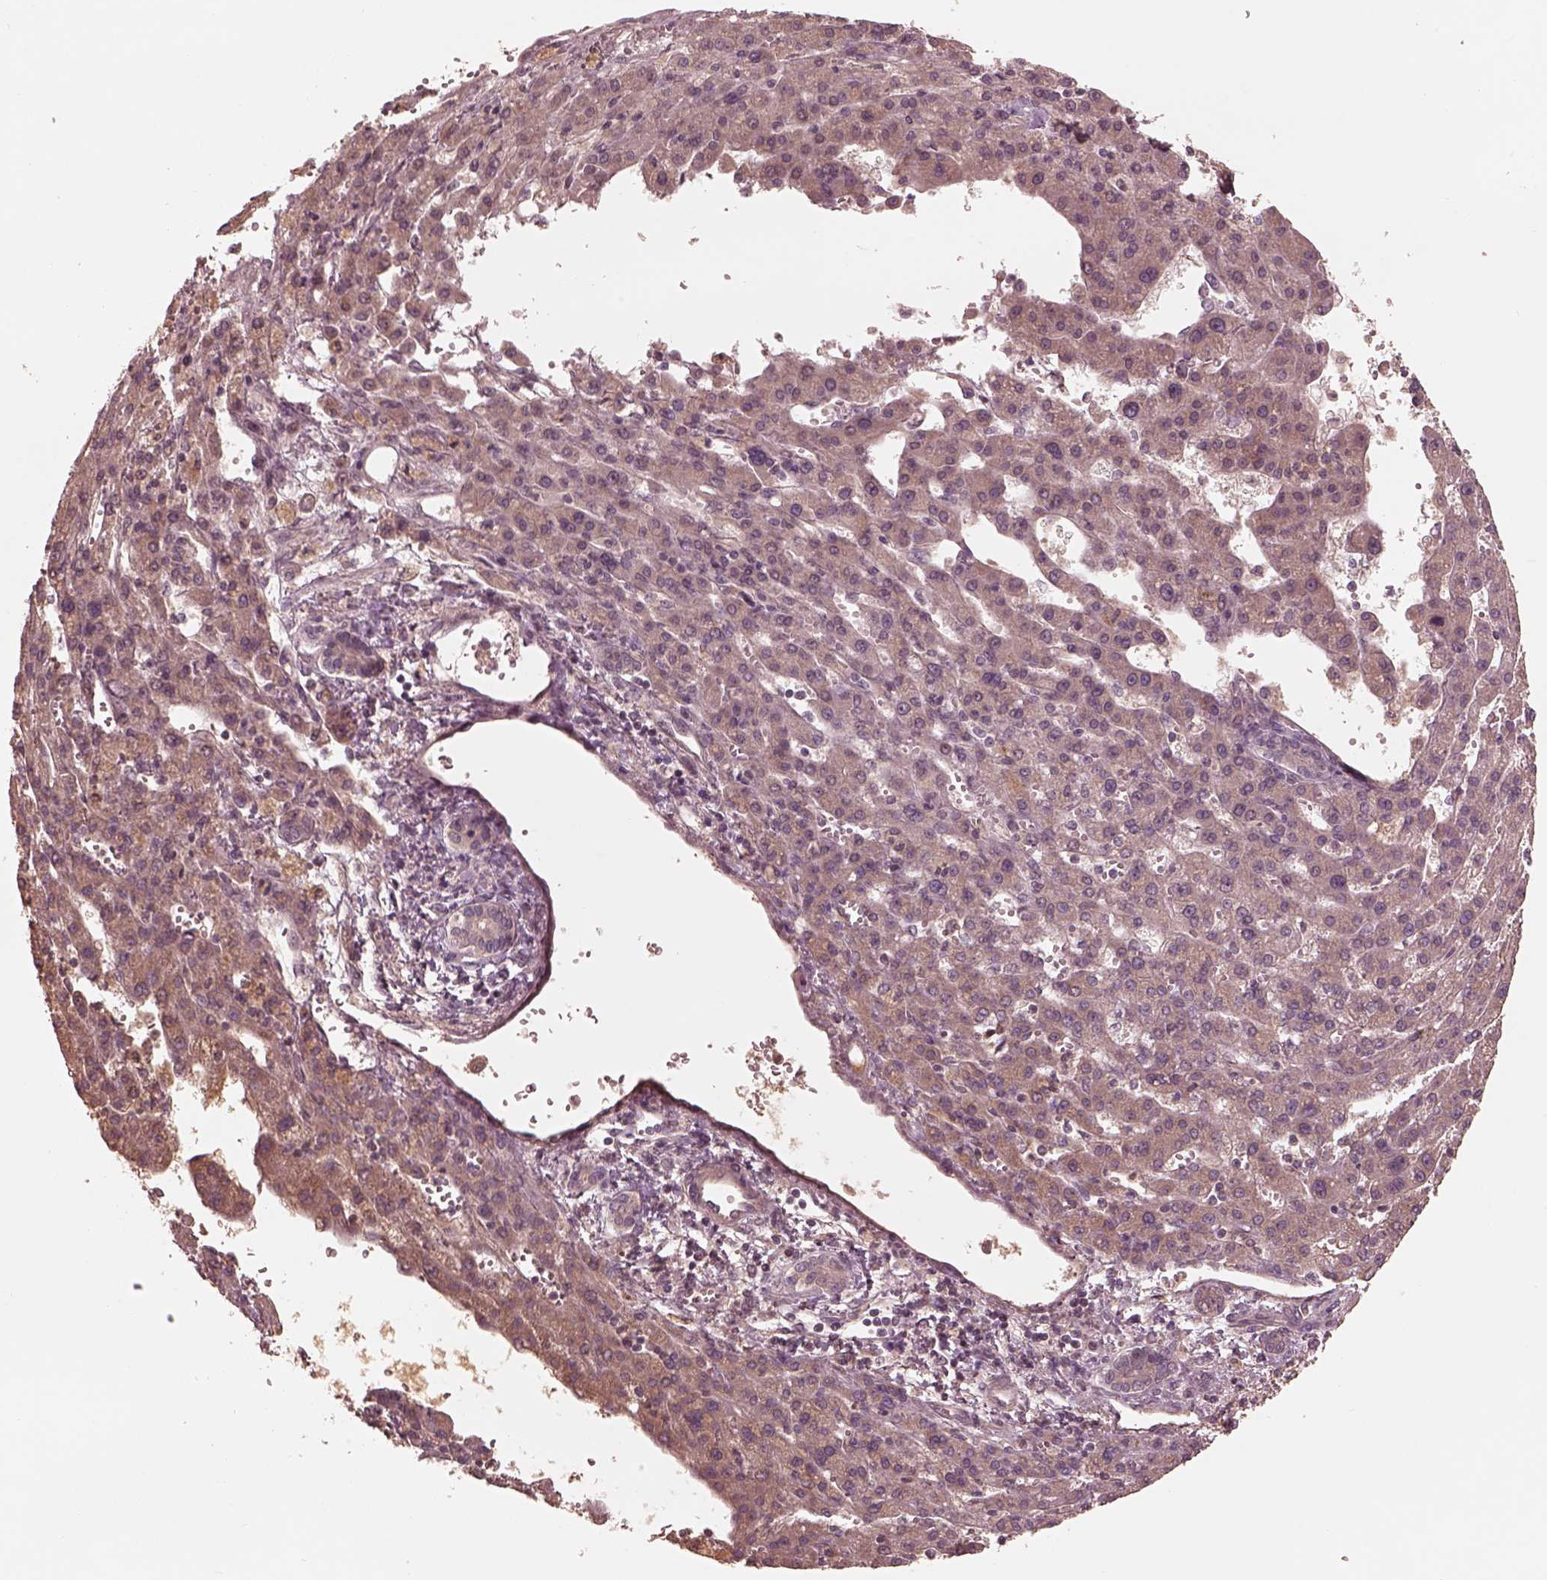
{"staining": {"intensity": "weak", "quantity": ">75%", "location": "cytoplasmic/membranous"}, "tissue": "liver cancer", "cell_type": "Tumor cells", "image_type": "cancer", "snomed": [{"axis": "morphology", "description": "Carcinoma, Hepatocellular, NOS"}, {"axis": "topography", "description": "Liver"}], "caption": "Immunohistochemical staining of human liver cancer (hepatocellular carcinoma) reveals low levels of weak cytoplasmic/membranous staining in about >75% of tumor cells.", "gene": "TF", "patient": {"sex": "female", "age": 70}}